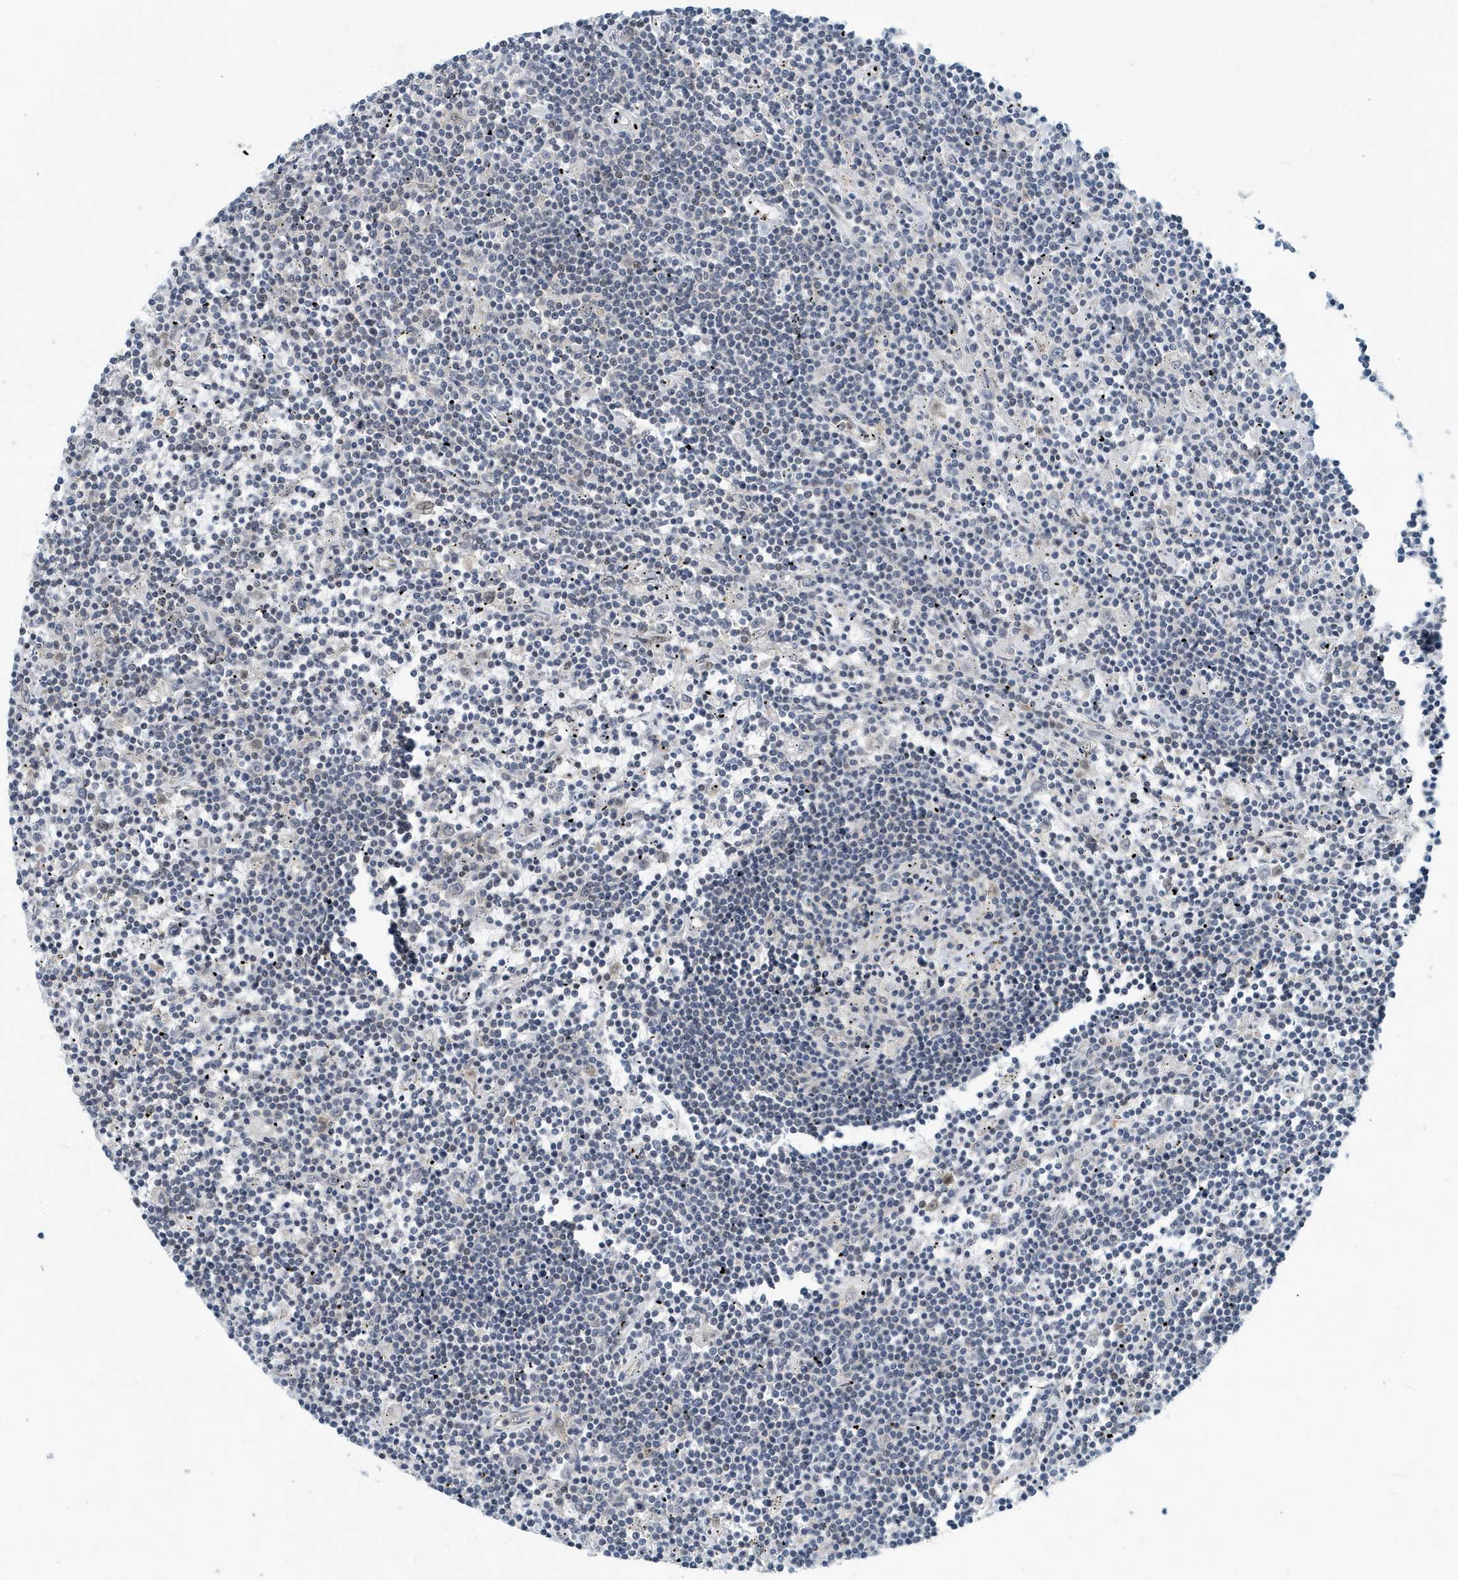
{"staining": {"intensity": "negative", "quantity": "none", "location": "none"}, "tissue": "lymphoma", "cell_type": "Tumor cells", "image_type": "cancer", "snomed": [{"axis": "morphology", "description": "Malignant lymphoma, non-Hodgkin's type, Low grade"}, {"axis": "topography", "description": "Spleen"}], "caption": "Human lymphoma stained for a protein using immunohistochemistry (IHC) exhibits no expression in tumor cells.", "gene": "KIF15", "patient": {"sex": "male", "age": 76}}